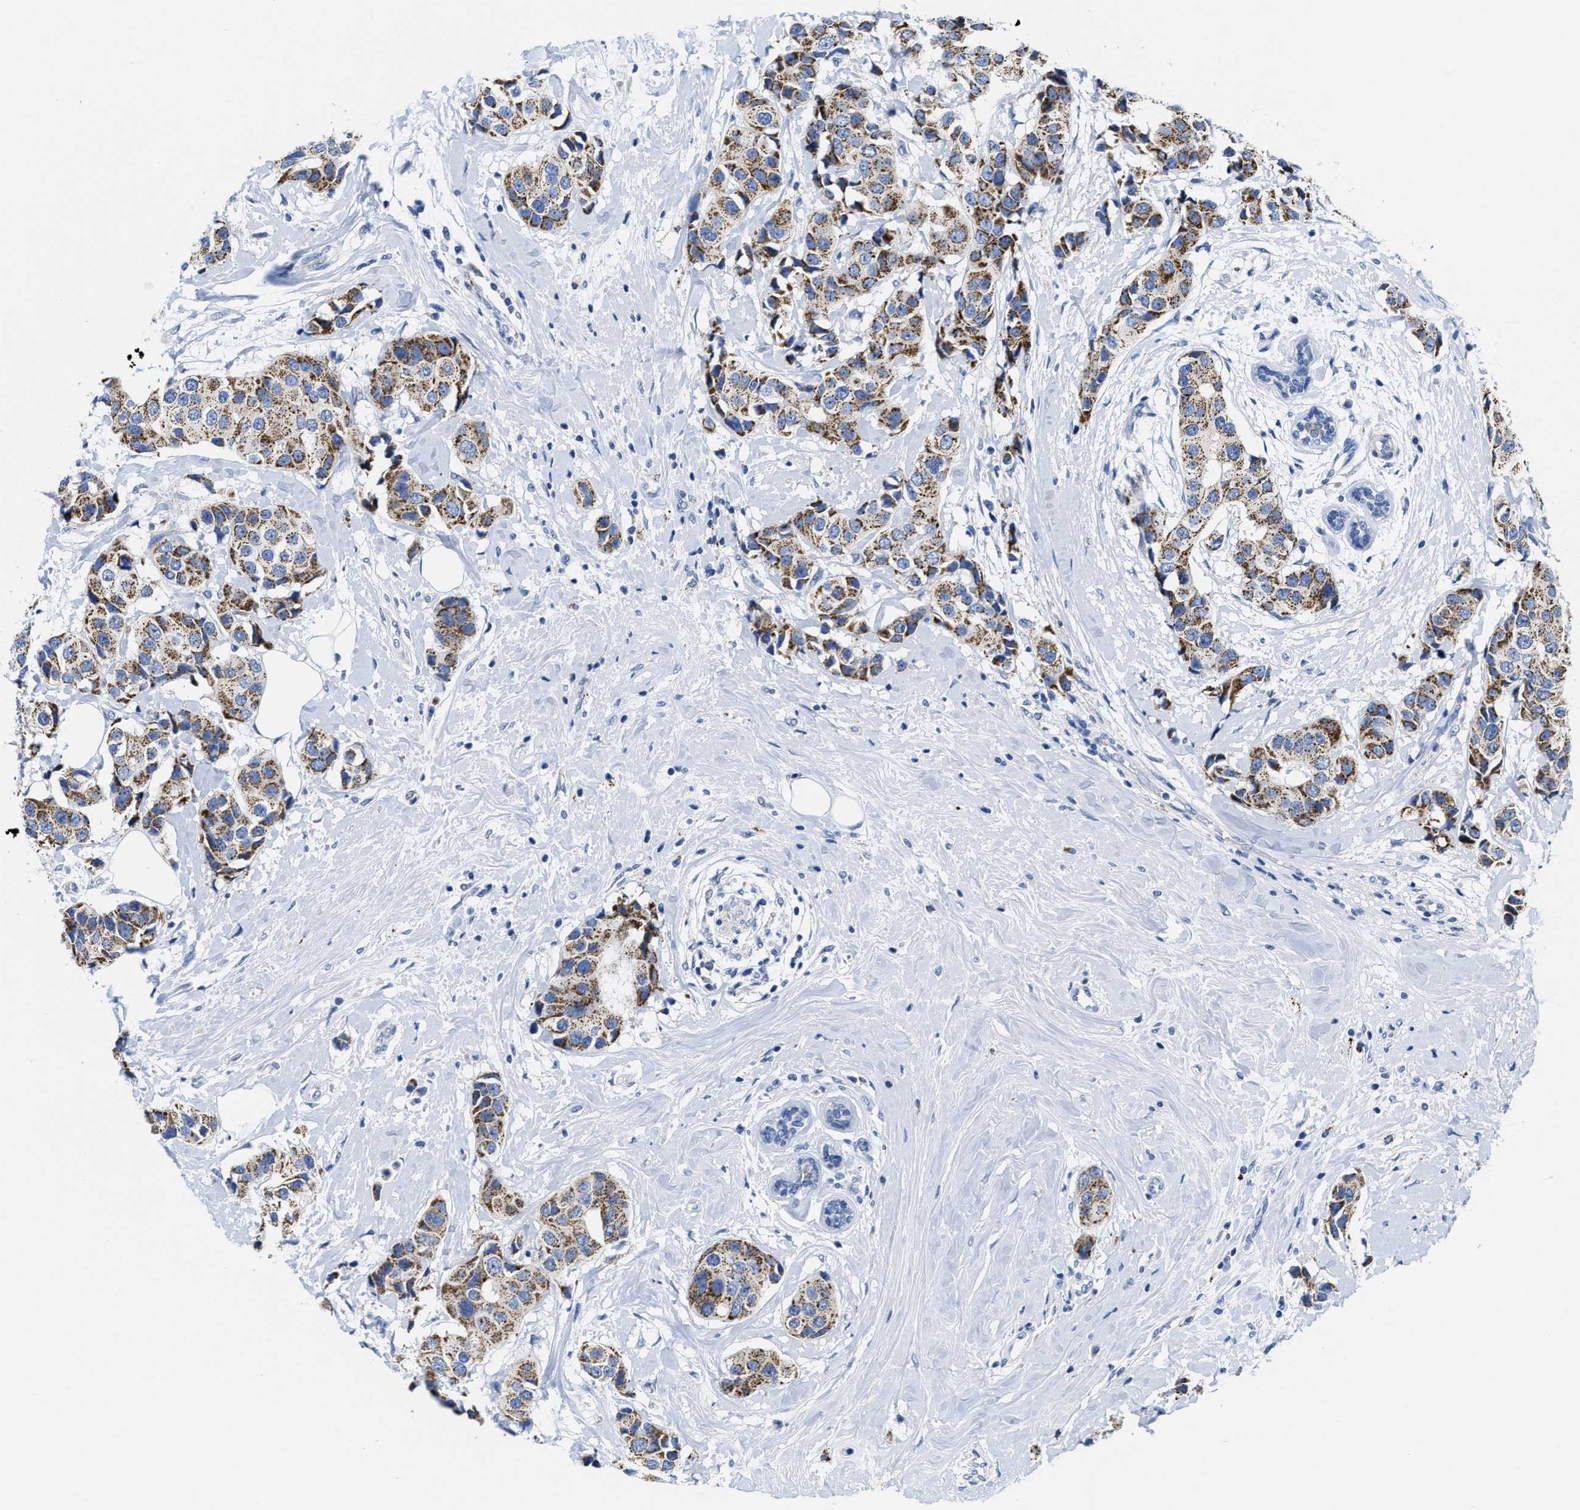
{"staining": {"intensity": "moderate", "quantity": ">75%", "location": "cytoplasmic/membranous"}, "tissue": "breast cancer", "cell_type": "Tumor cells", "image_type": "cancer", "snomed": [{"axis": "morphology", "description": "Normal tissue, NOS"}, {"axis": "morphology", "description": "Duct carcinoma"}, {"axis": "topography", "description": "Breast"}], "caption": "Immunohistochemical staining of breast cancer shows medium levels of moderate cytoplasmic/membranous staining in approximately >75% of tumor cells. The protein of interest is stained brown, and the nuclei are stained in blue (DAB (3,3'-diaminobenzidine) IHC with brightfield microscopy, high magnification).", "gene": "TBRG4", "patient": {"sex": "female", "age": 39}}